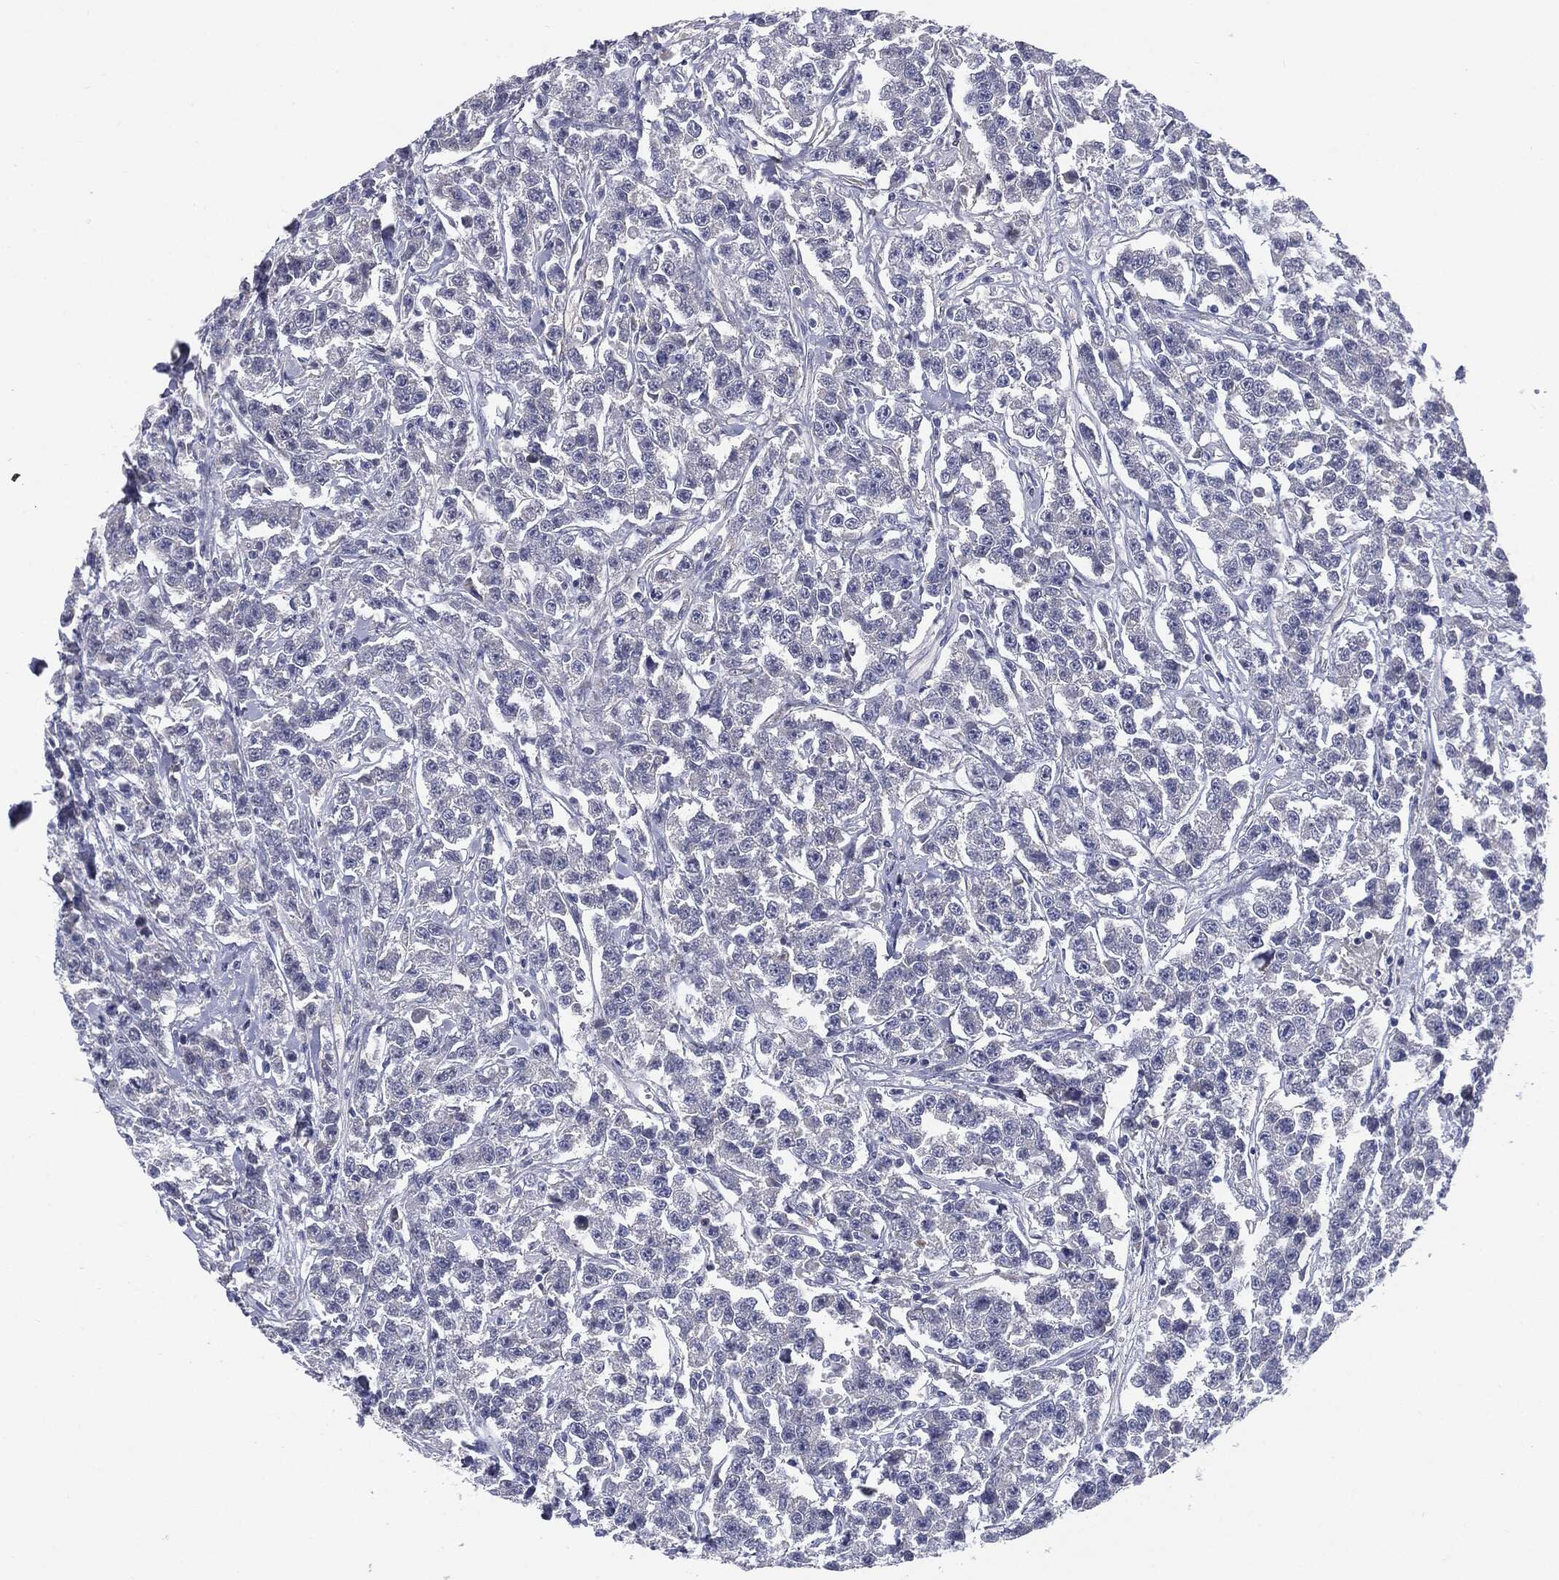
{"staining": {"intensity": "negative", "quantity": "none", "location": "none"}, "tissue": "testis cancer", "cell_type": "Tumor cells", "image_type": "cancer", "snomed": [{"axis": "morphology", "description": "Seminoma, NOS"}, {"axis": "topography", "description": "Testis"}], "caption": "Tumor cells show no significant protein staining in testis cancer.", "gene": "KRT5", "patient": {"sex": "male", "age": 59}}